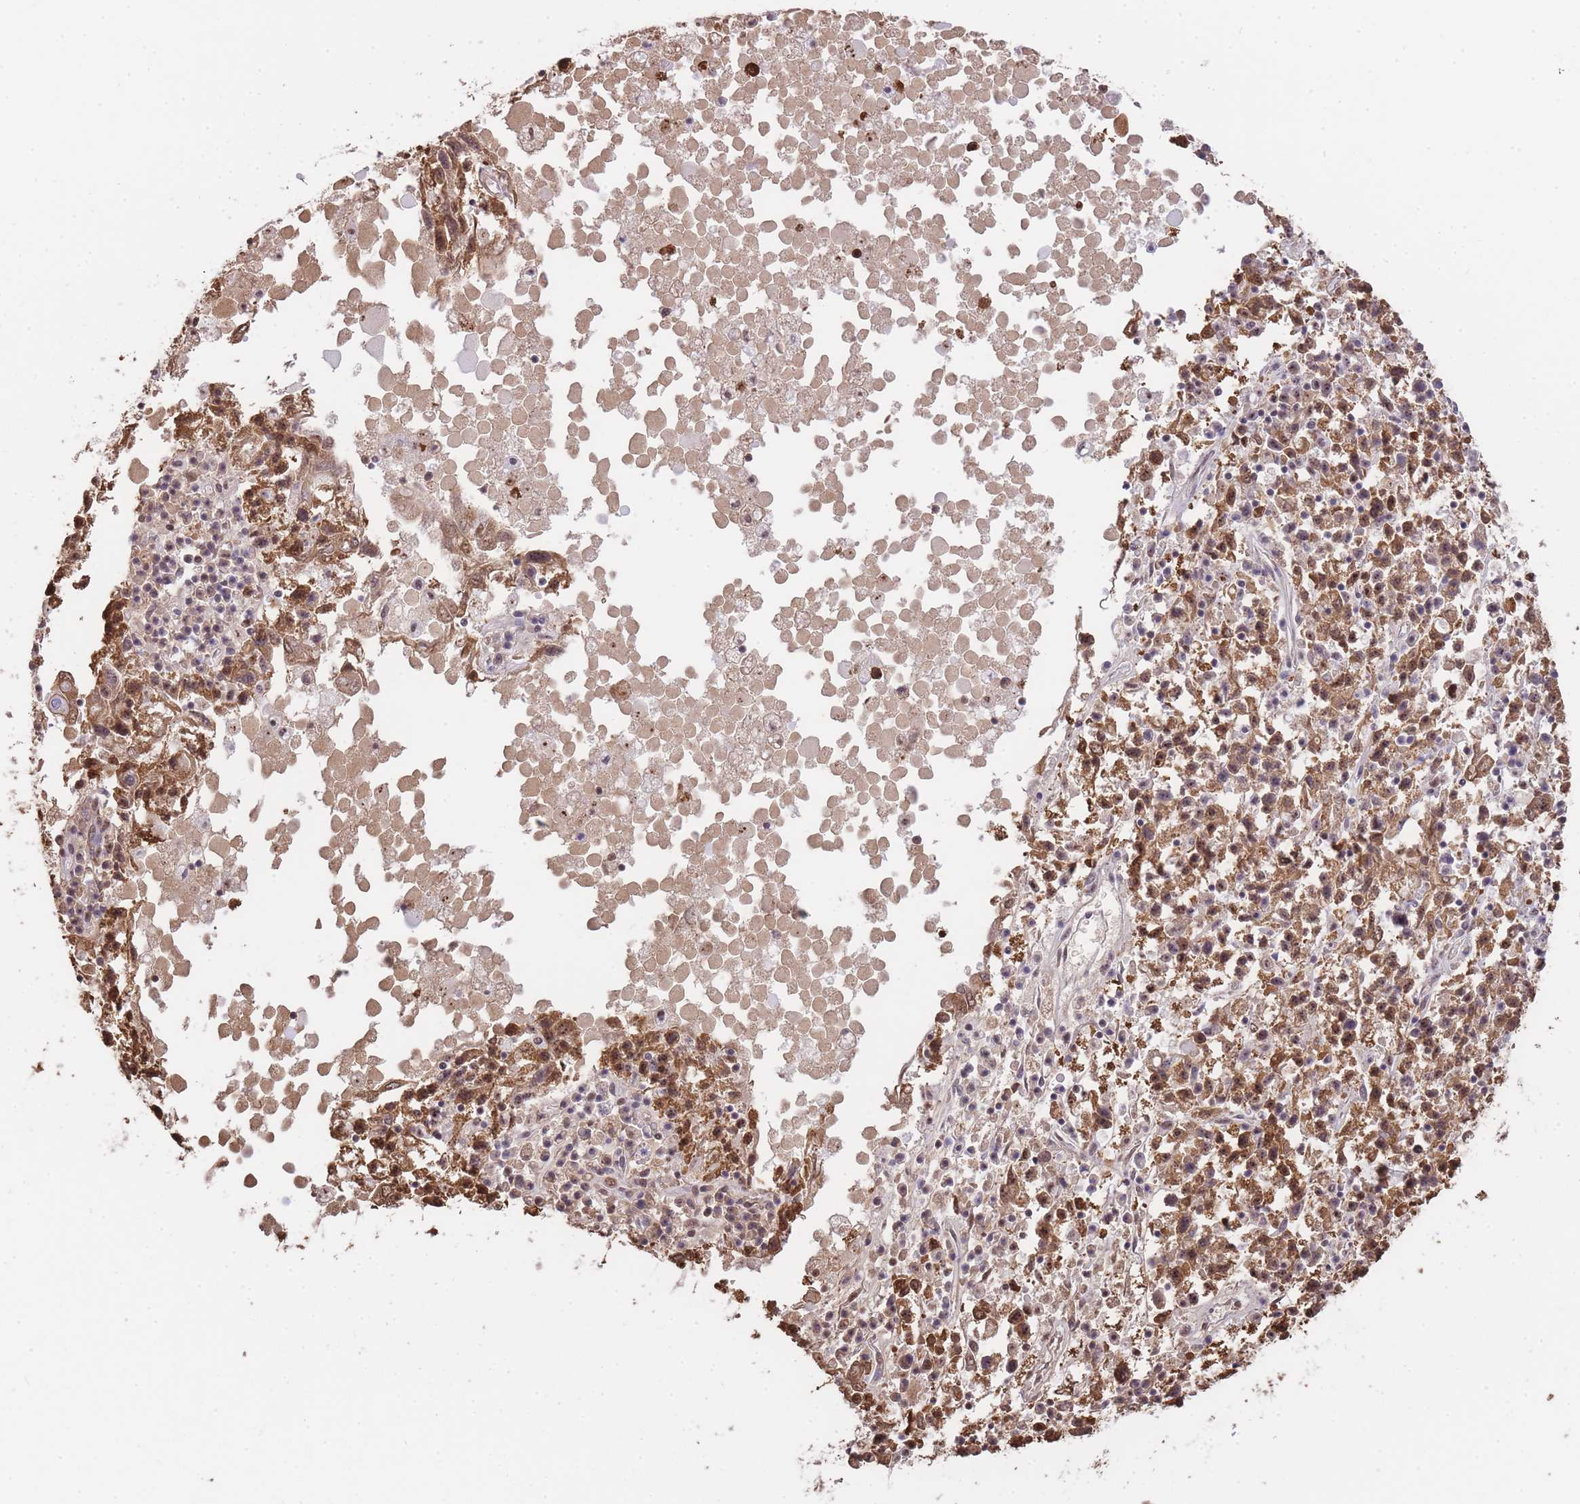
{"staining": {"intensity": "moderate", "quantity": ">75%", "location": "cytoplasmic/membranous,nuclear"}, "tissue": "ovarian cancer", "cell_type": "Tumor cells", "image_type": "cancer", "snomed": [{"axis": "morphology", "description": "Carcinoma, endometroid"}, {"axis": "topography", "description": "Ovary"}], "caption": "Immunohistochemical staining of human endometroid carcinoma (ovarian) shows moderate cytoplasmic/membranous and nuclear protein expression in approximately >75% of tumor cells. The staining was performed using DAB (3,3'-diaminobenzidine) to visualize the protein expression in brown, while the nuclei were stained in blue with hematoxylin (Magnification: 20x).", "gene": "EVC2", "patient": {"sex": "female", "age": 62}}